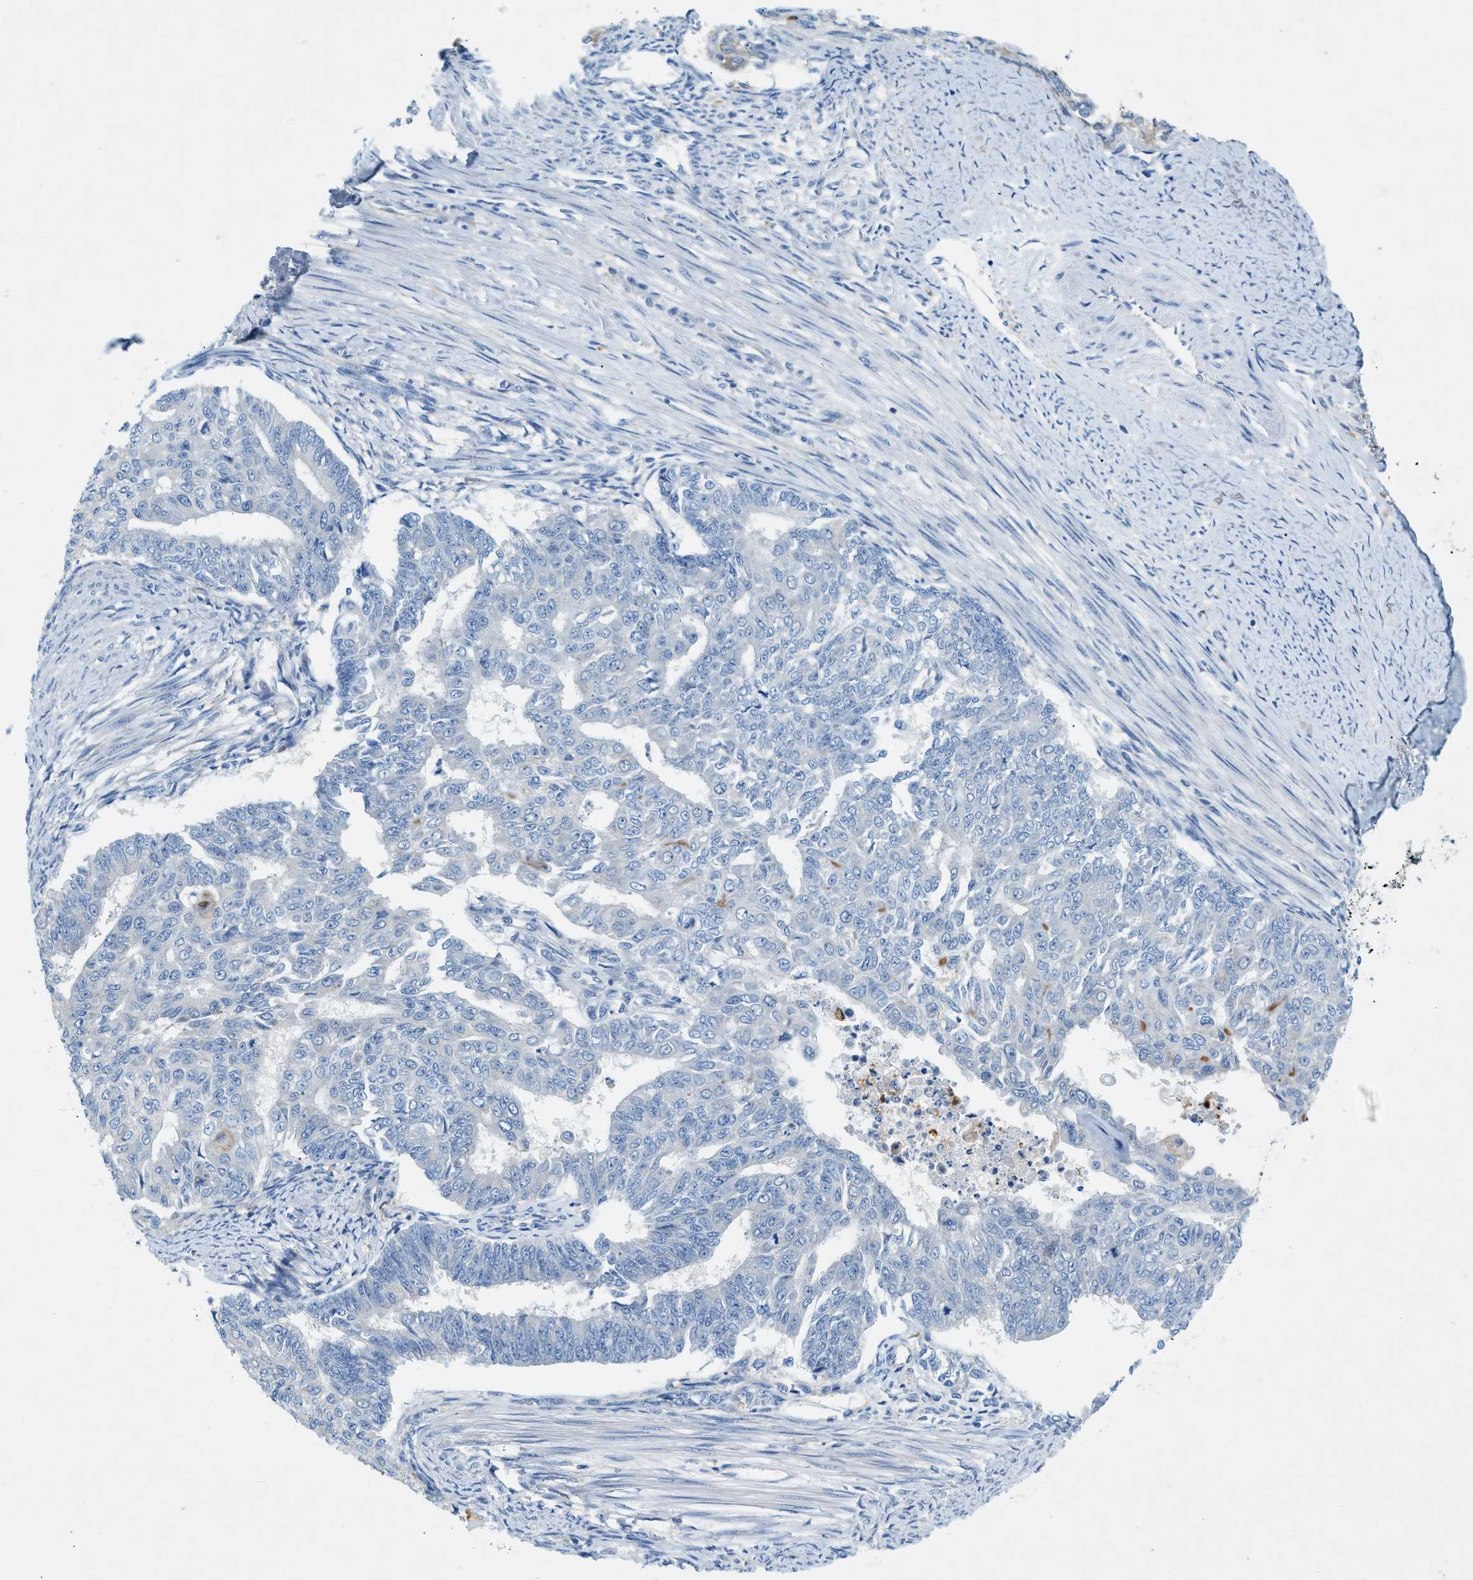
{"staining": {"intensity": "negative", "quantity": "none", "location": "none"}, "tissue": "endometrial cancer", "cell_type": "Tumor cells", "image_type": "cancer", "snomed": [{"axis": "morphology", "description": "Adenocarcinoma, NOS"}, {"axis": "topography", "description": "Endometrium"}], "caption": "High magnification brightfield microscopy of endometrial cancer stained with DAB (3,3'-diaminobenzidine) (brown) and counterstained with hematoxylin (blue): tumor cells show no significant positivity.", "gene": "ZDHHC13", "patient": {"sex": "female", "age": 32}}